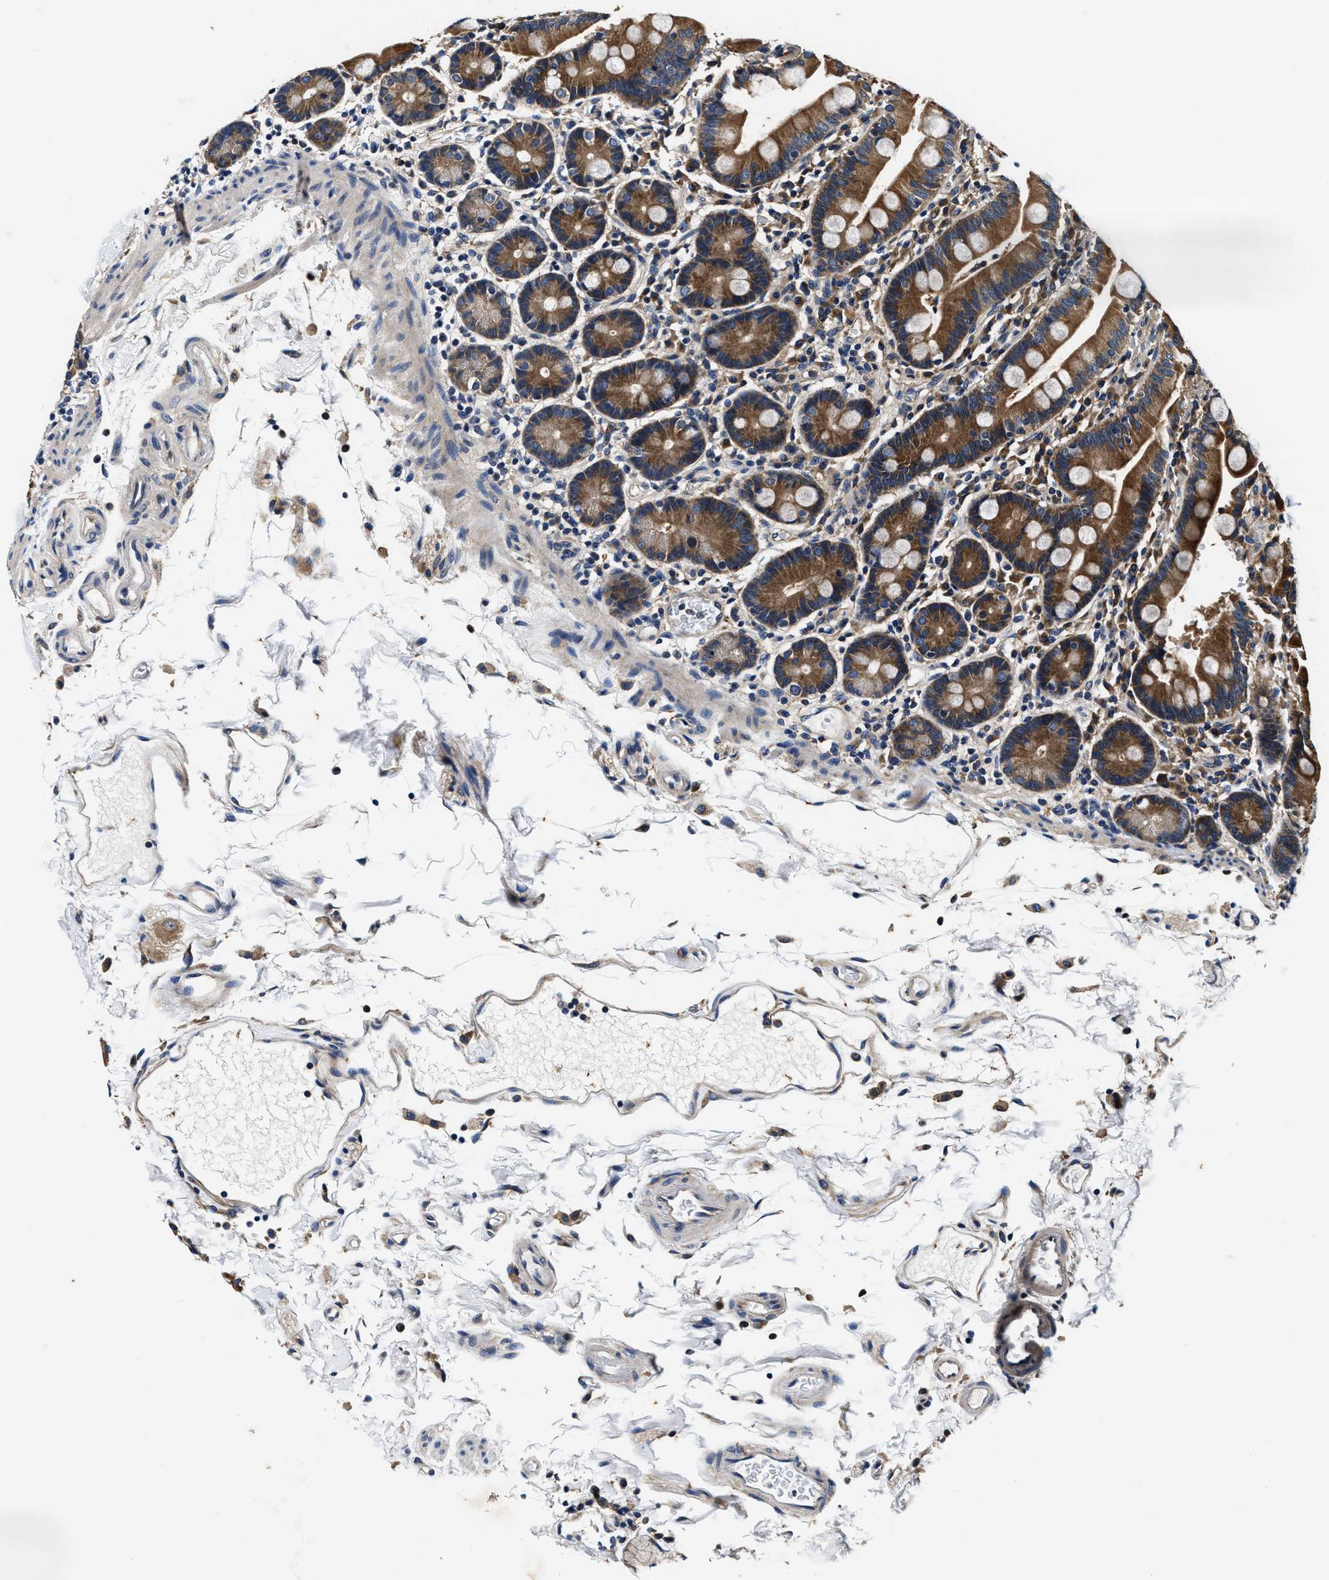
{"staining": {"intensity": "strong", "quantity": ">75%", "location": "cytoplasmic/membranous"}, "tissue": "duodenum", "cell_type": "Glandular cells", "image_type": "normal", "snomed": [{"axis": "morphology", "description": "Normal tissue, NOS"}, {"axis": "topography", "description": "Small intestine, NOS"}], "caption": "Glandular cells demonstrate high levels of strong cytoplasmic/membranous staining in about >75% of cells in unremarkable duodenum. Nuclei are stained in blue.", "gene": "PI4KB", "patient": {"sex": "female", "age": 71}}